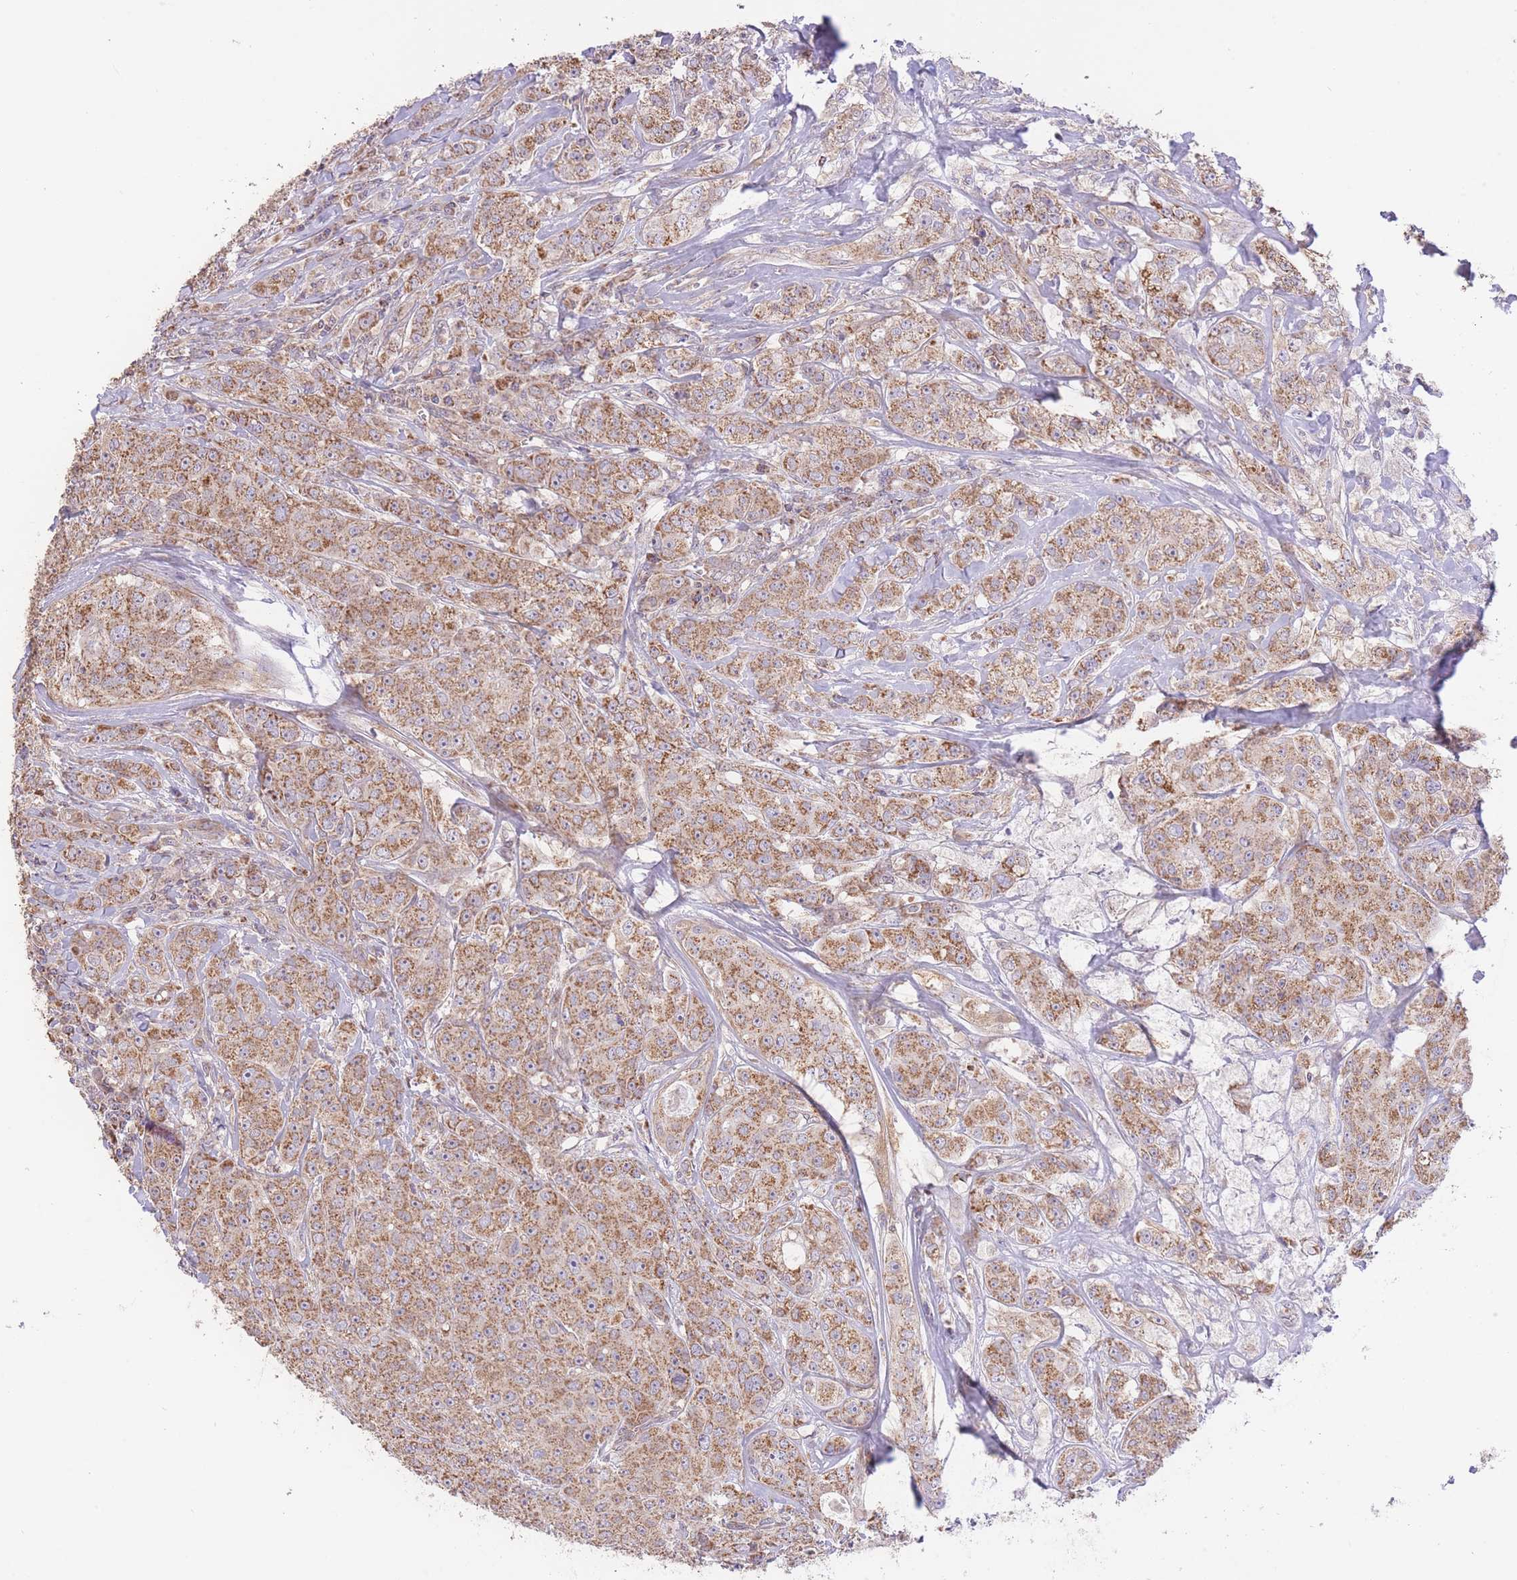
{"staining": {"intensity": "moderate", "quantity": ">75%", "location": "cytoplasmic/membranous"}, "tissue": "breast cancer", "cell_type": "Tumor cells", "image_type": "cancer", "snomed": [{"axis": "morphology", "description": "Duct carcinoma"}, {"axis": "topography", "description": "Breast"}], "caption": "There is medium levels of moderate cytoplasmic/membranous positivity in tumor cells of breast invasive ductal carcinoma, as demonstrated by immunohistochemical staining (brown color).", "gene": "PREP", "patient": {"sex": "female", "age": 43}}